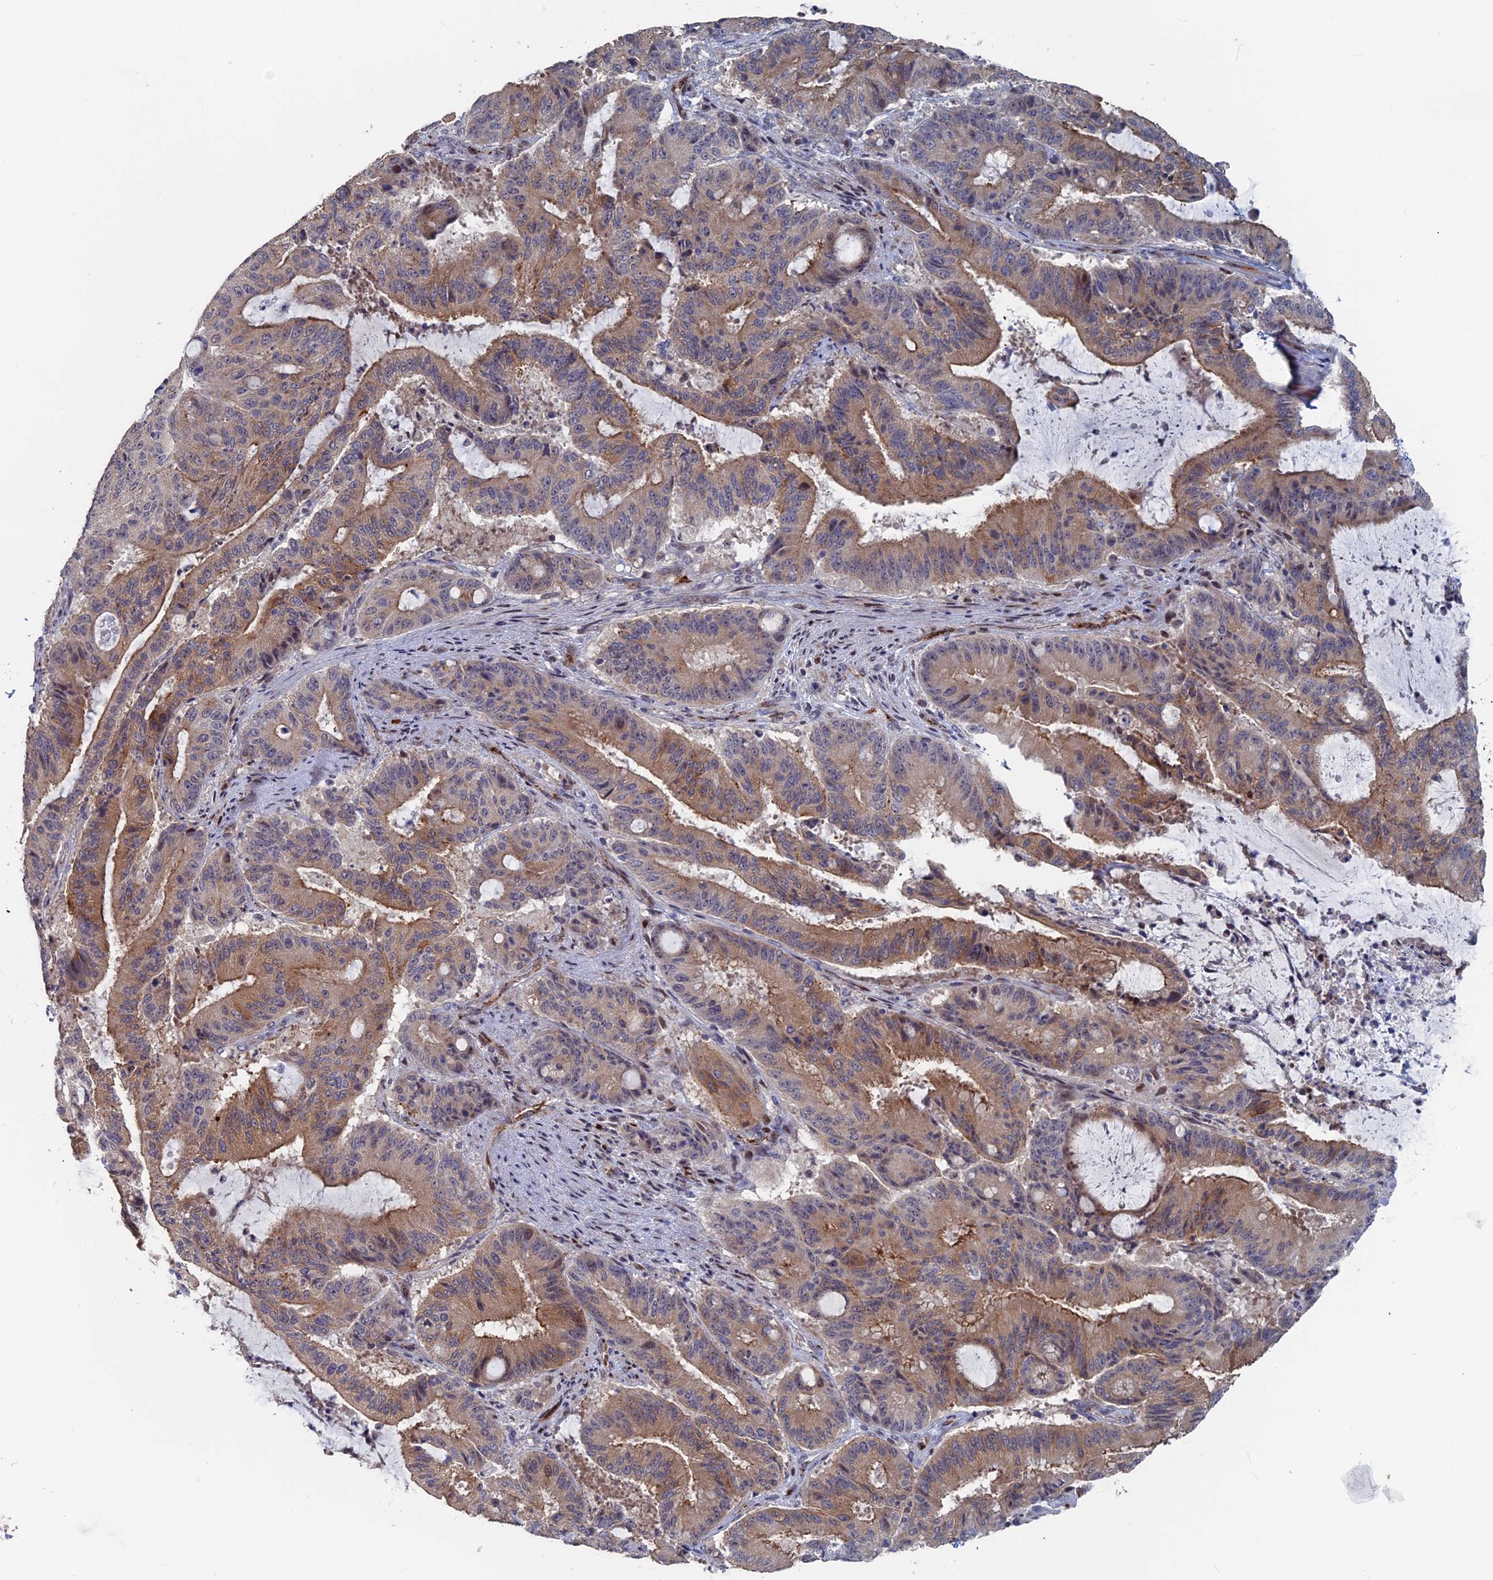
{"staining": {"intensity": "moderate", "quantity": ">75%", "location": "cytoplasmic/membranous"}, "tissue": "liver cancer", "cell_type": "Tumor cells", "image_type": "cancer", "snomed": [{"axis": "morphology", "description": "Normal tissue, NOS"}, {"axis": "morphology", "description": "Cholangiocarcinoma"}, {"axis": "topography", "description": "Liver"}, {"axis": "topography", "description": "Peripheral nerve tissue"}], "caption": "This image reveals IHC staining of liver cancer (cholangiocarcinoma), with medium moderate cytoplasmic/membranous expression in approximately >75% of tumor cells.", "gene": "SH3D21", "patient": {"sex": "female", "age": 73}}